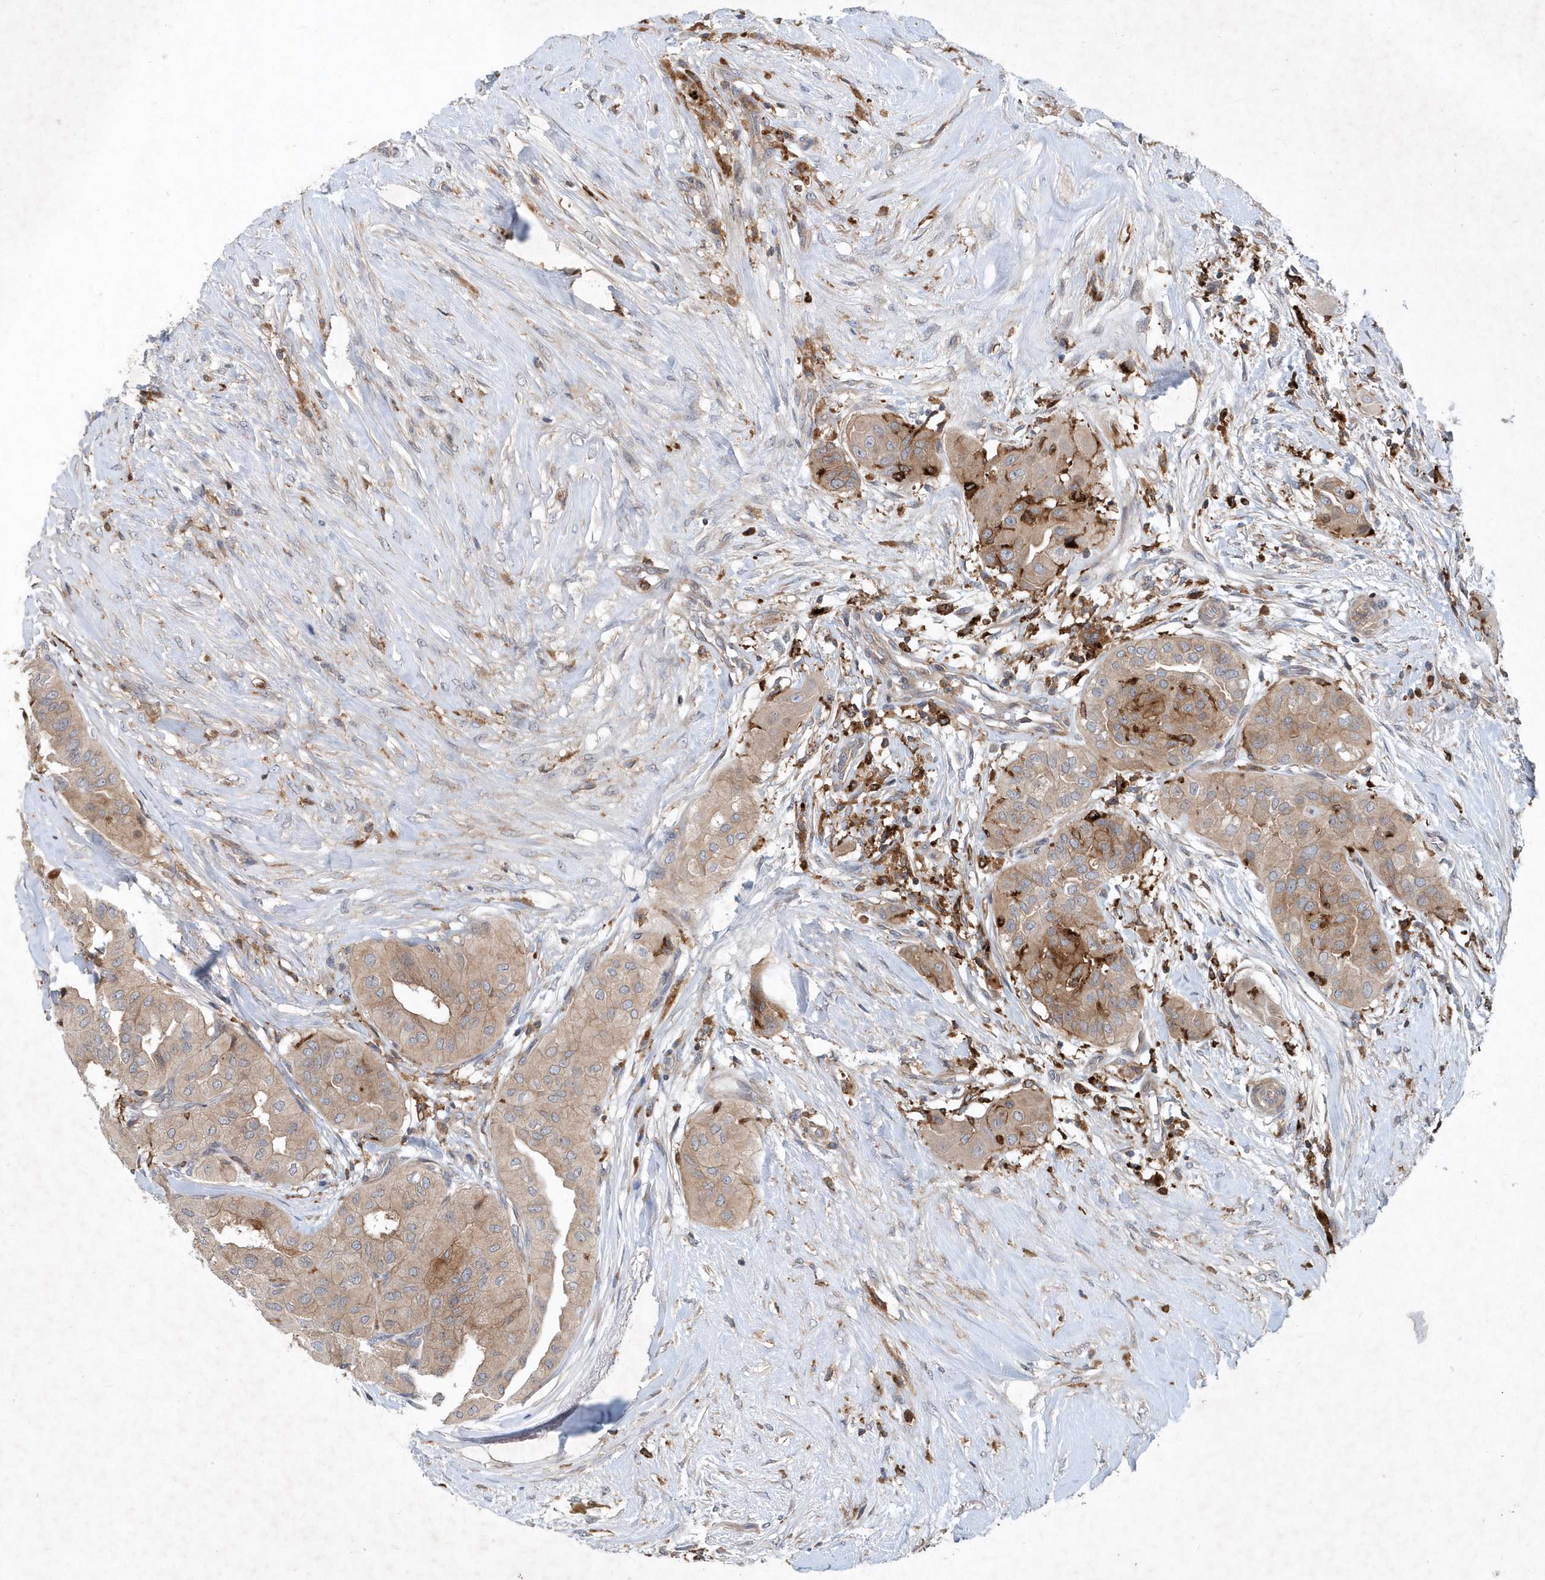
{"staining": {"intensity": "weak", "quantity": ">75%", "location": "cytoplasmic/membranous"}, "tissue": "thyroid cancer", "cell_type": "Tumor cells", "image_type": "cancer", "snomed": [{"axis": "morphology", "description": "Papillary adenocarcinoma, NOS"}, {"axis": "topography", "description": "Thyroid gland"}], "caption": "A low amount of weak cytoplasmic/membranous positivity is seen in approximately >75% of tumor cells in thyroid cancer tissue.", "gene": "P2RY10", "patient": {"sex": "female", "age": 59}}